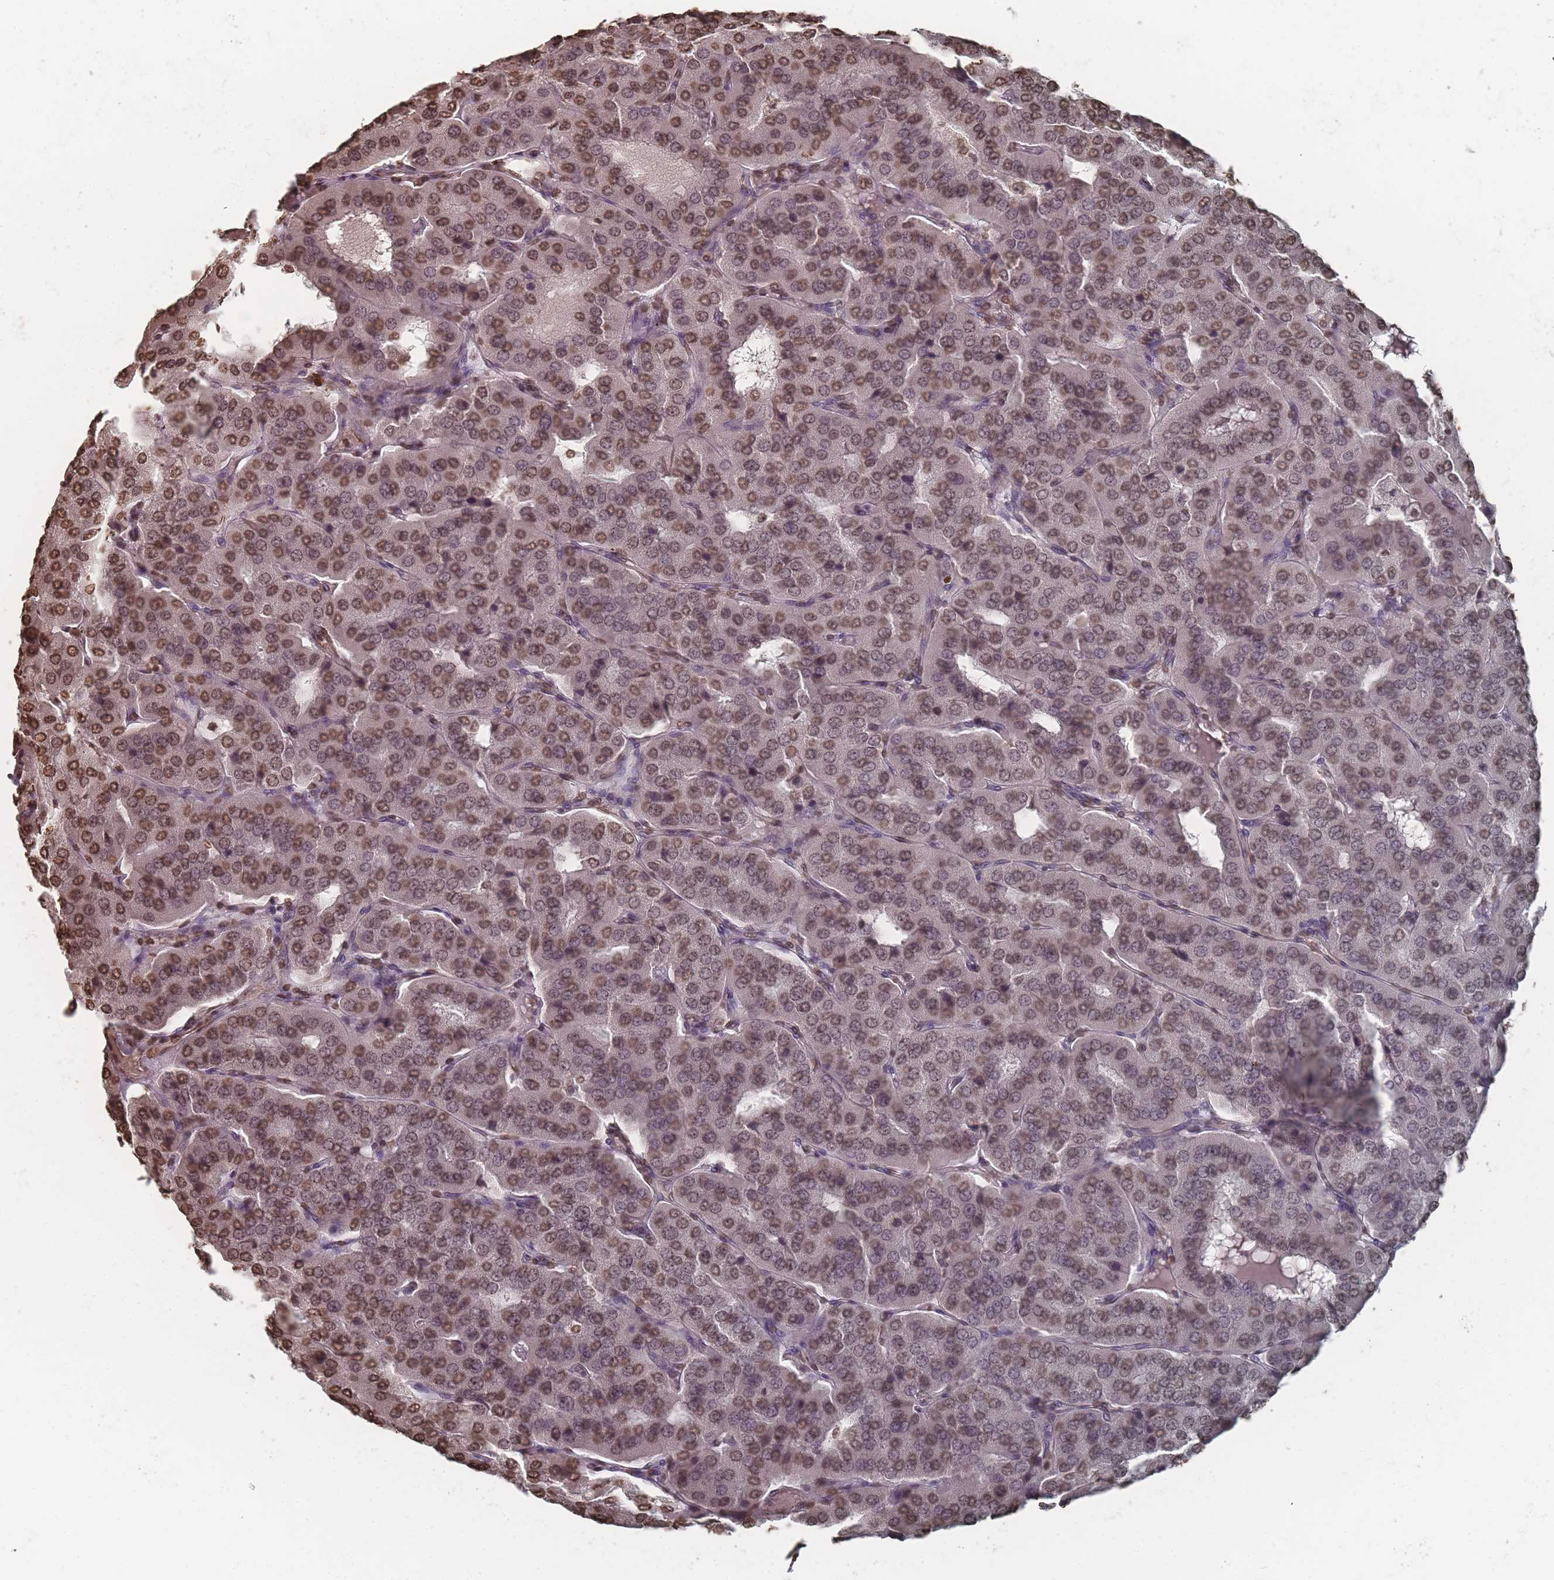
{"staining": {"intensity": "moderate", "quantity": ">75%", "location": "nuclear"}, "tissue": "parathyroid gland", "cell_type": "Glandular cells", "image_type": "normal", "snomed": [{"axis": "morphology", "description": "Normal tissue, NOS"}, {"axis": "morphology", "description": "Adenoma, NOS"}, {"axis": "topography", "description": "Parathyroid gland"}], "caption": "Immunohistochemical staining of benign human parathyroid gland demonstrates >75% levels of moderate nuclear protein positivity in approximately >75% of glandular cells.", "gene": "PLEKHG5", "patient": {"sex": "female", "age": 86}}